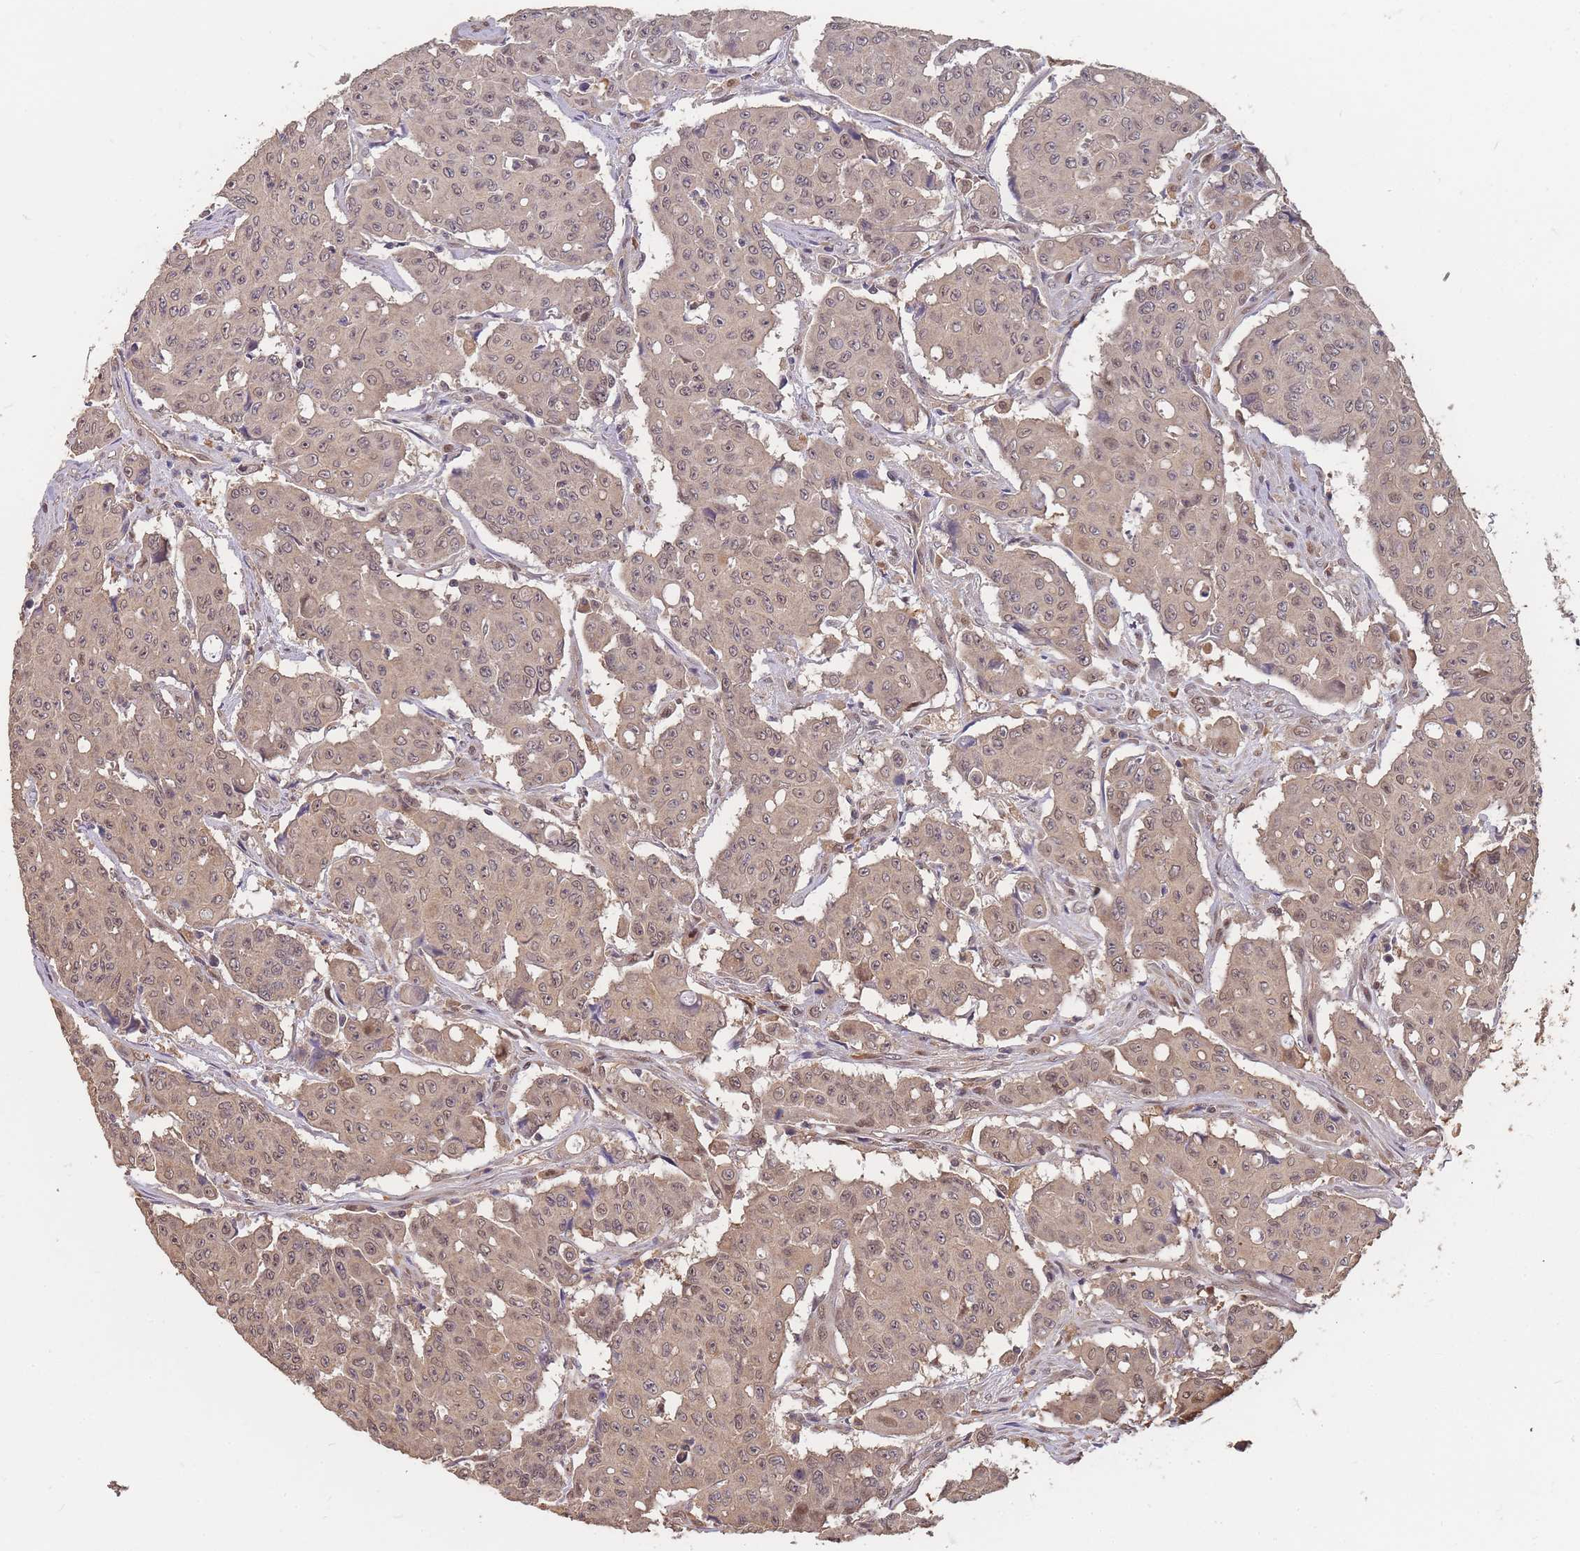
{"staining": {"intensity": "weak", "quantity": ">75%", "location": "cytoplasmic/membranous,nuclear"}, "tissue": "colorectal cancer", "cell_type": "Tumor cells", "image_type": "cancer", "snomed": [{"axis": "morphology", "description": "Adenocarcinoma, NOS"}, {"axis": "topography", "description": "Colon"}], "caption": "Immunohistochemical staining of human adenocarcinoma (colorectal) reveals low levels of weak cytoplasmic/membranous and nuclear protein expression in approximately >75% of tumor cells.", "gene": "CDKN2AIPNL", "patient": {"sex": "male", "age": 51}}